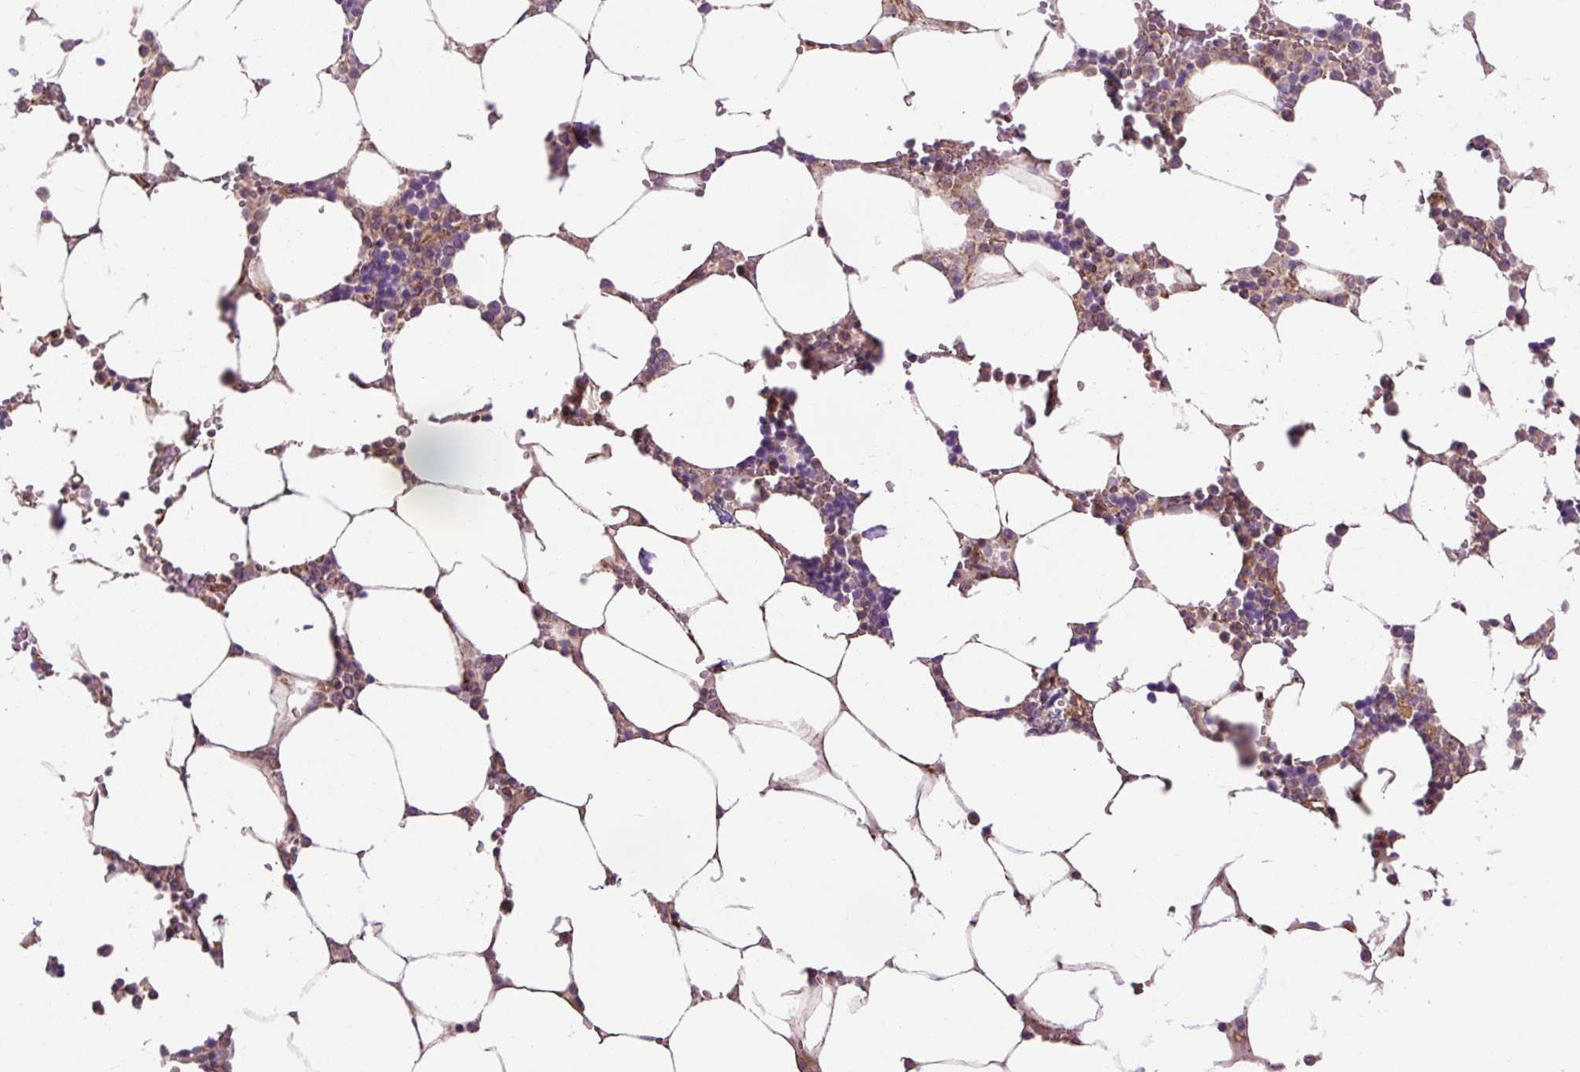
{"staining": {"intensity": "weak", "quantity": "<25%", "location": "cytoplasmic/membranous"}, "tissue": "bone marrow", "cell_type": "Hematopoietic cells", "image_type": "normal", "snomed": [{"axis": "morphology", "description": "Normal tissue, NOS"}, {"axis": "topography", "description": "Bone marrow"}], "caption": "Hematopoietic cells show no significant protein staining in unremarkable bone marrow.", "gene": "CCDC93", "patient": {"sex": "male", "age": 64}}